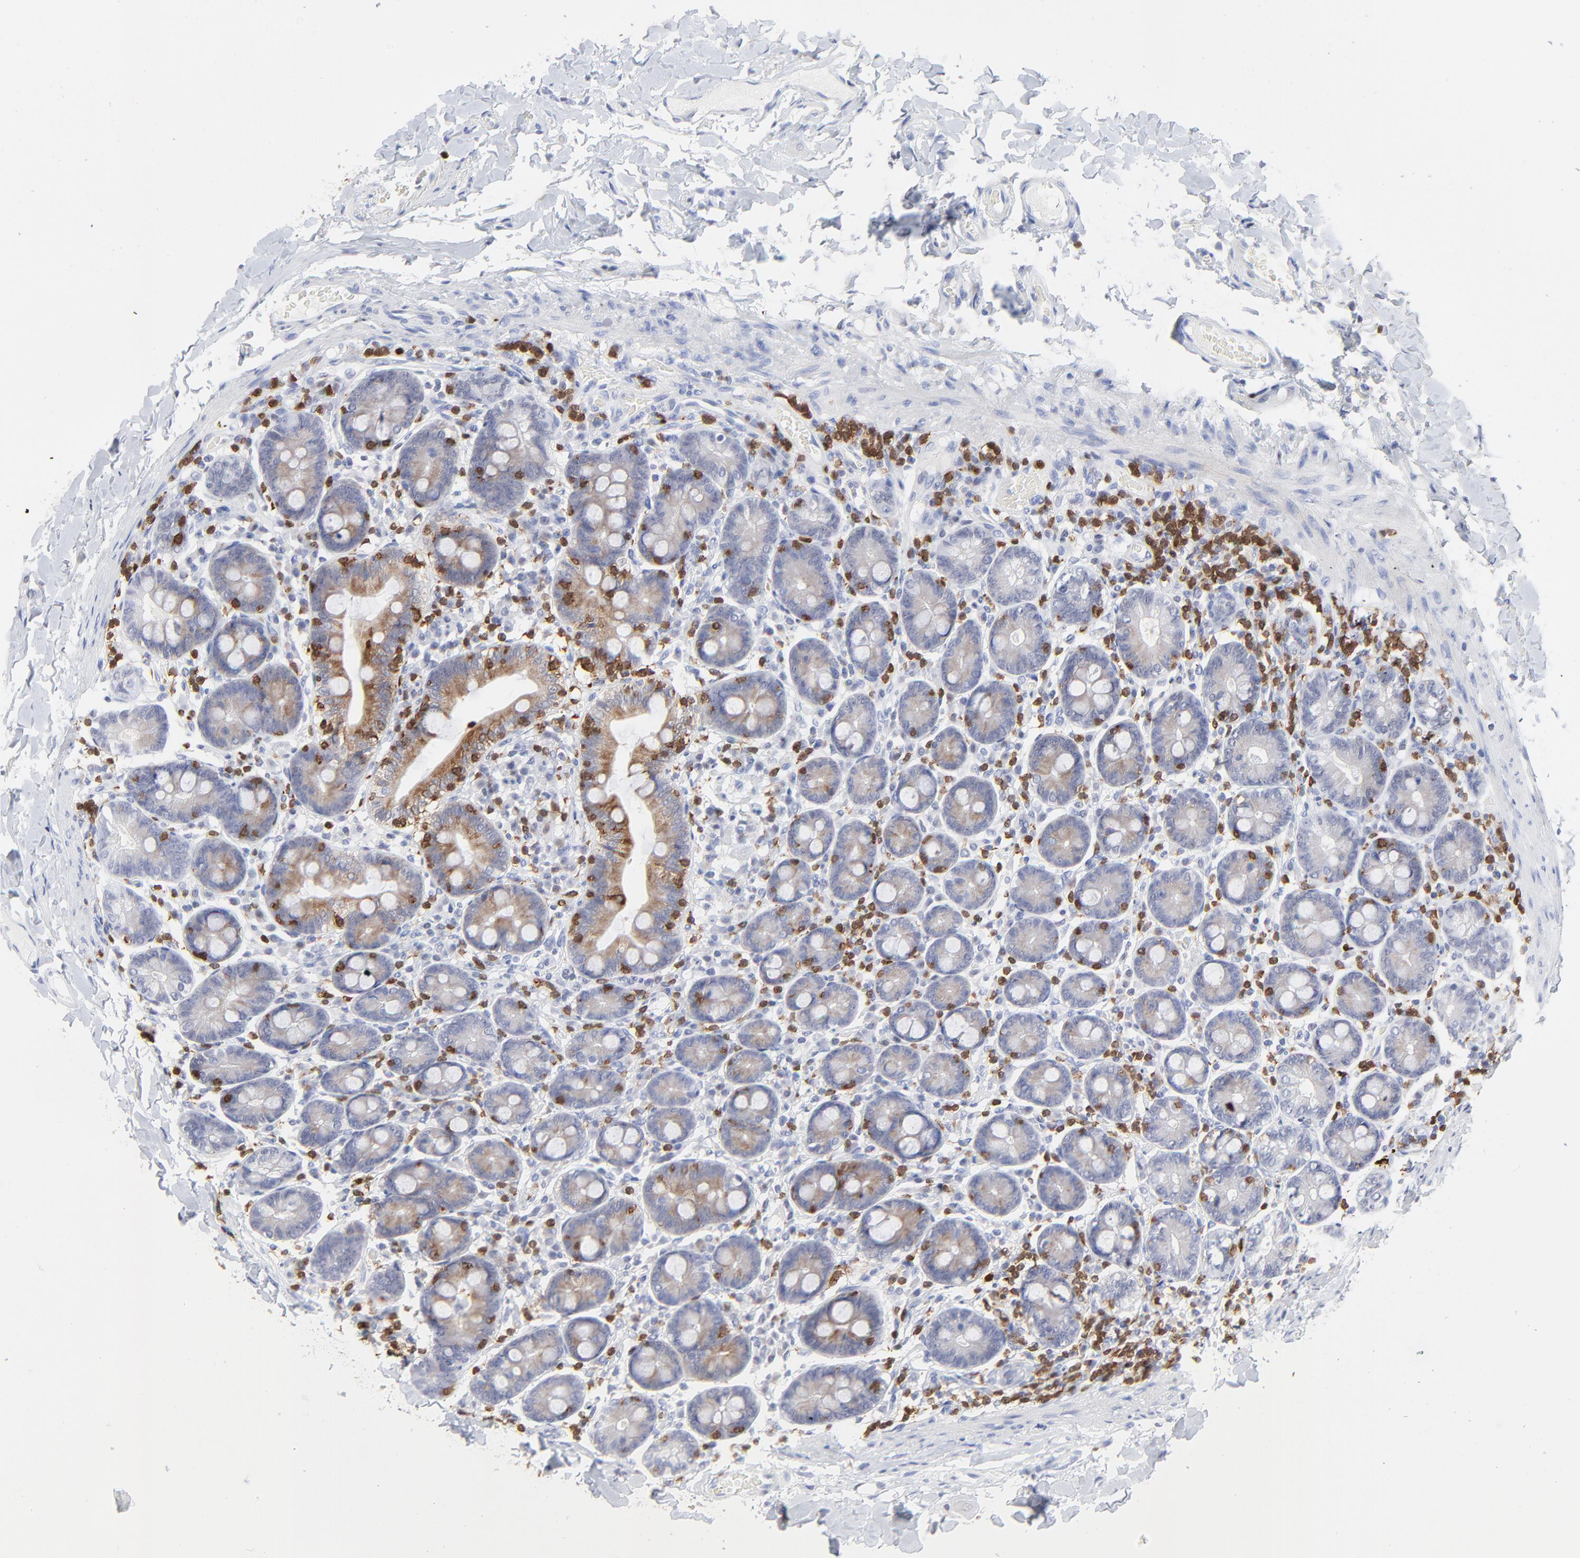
{"staining": {"intensity": "moderate", "quantity": "25%-75%", "location": "cytoplasmic/membranous"}, "tissue": "duodenum", "cell_type": "Glandular cells", "image_type": "normal", "snomed": [{"axis": "morphology", "description": "Normal tissue, NOS"}, {"axis": "topography", "description": "Duodenum"}], "caption": "The micrograph displays immunohistochemical staining of normal duodenum. There is moderate cytoplasmic/membranous staining is identified in approximately 25%-75% of glandular cells.", "gene": "ZAP70", "patient": {"sex": "male", "age": 66}}